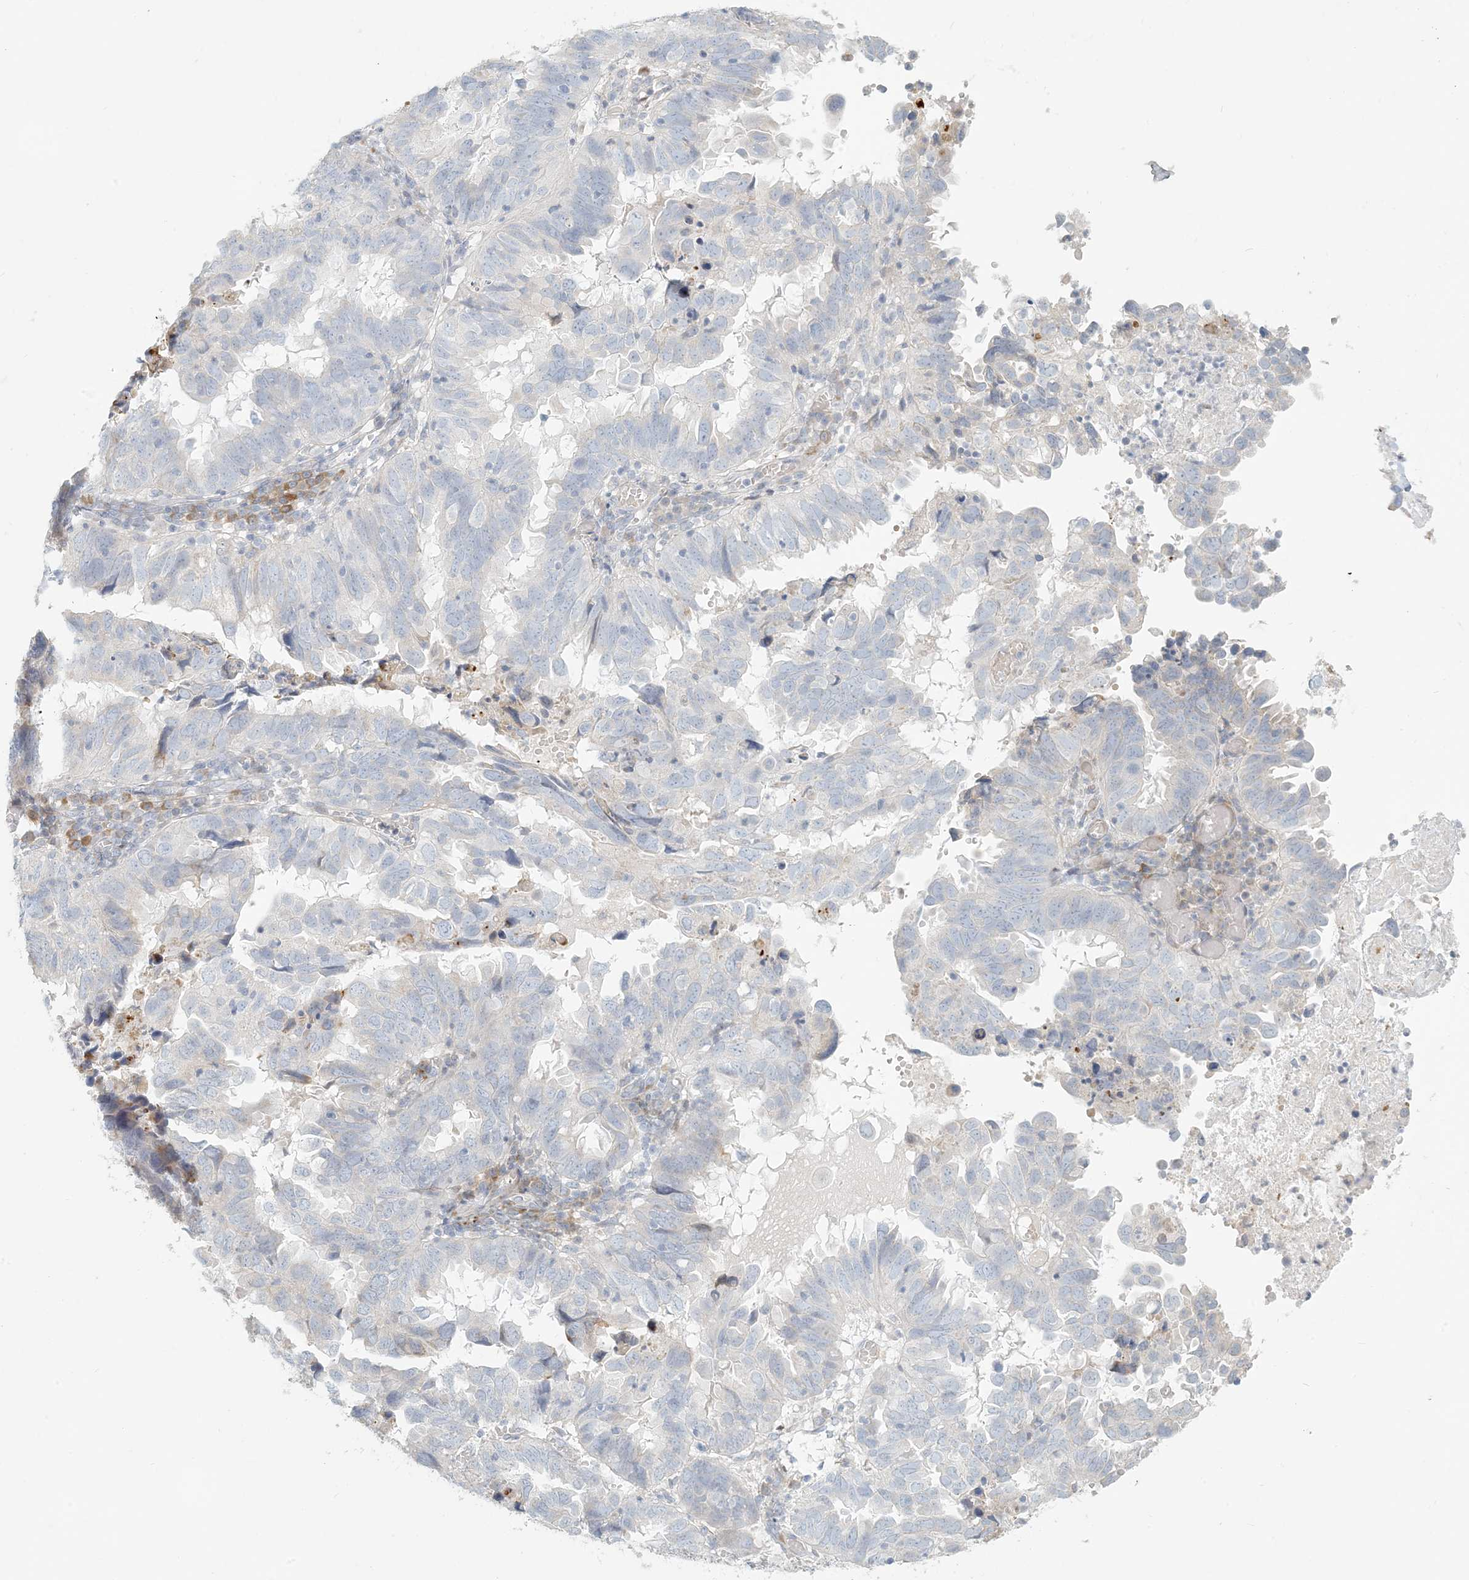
{"staining": {"intensity": "negative", "quantity": "none", "location": "none"}, "tissue": "endometrial cancer", "cell_type": "Tumor cells", "image_type": "cancer", "snomed": [{"axis": "morphology", "description": "Adenocarcinoma, NOS"}, {"axis": "topography", "description": "Uterus"}], "caption": "DAB (3,3'-diaminobenzidine) immunohistochemical staining of human endometrial adenocarcinoma displays no significant positivity in tumor cells.", "gene": "ZNF385D", "patient": {"sex": "female", "age": 77}}